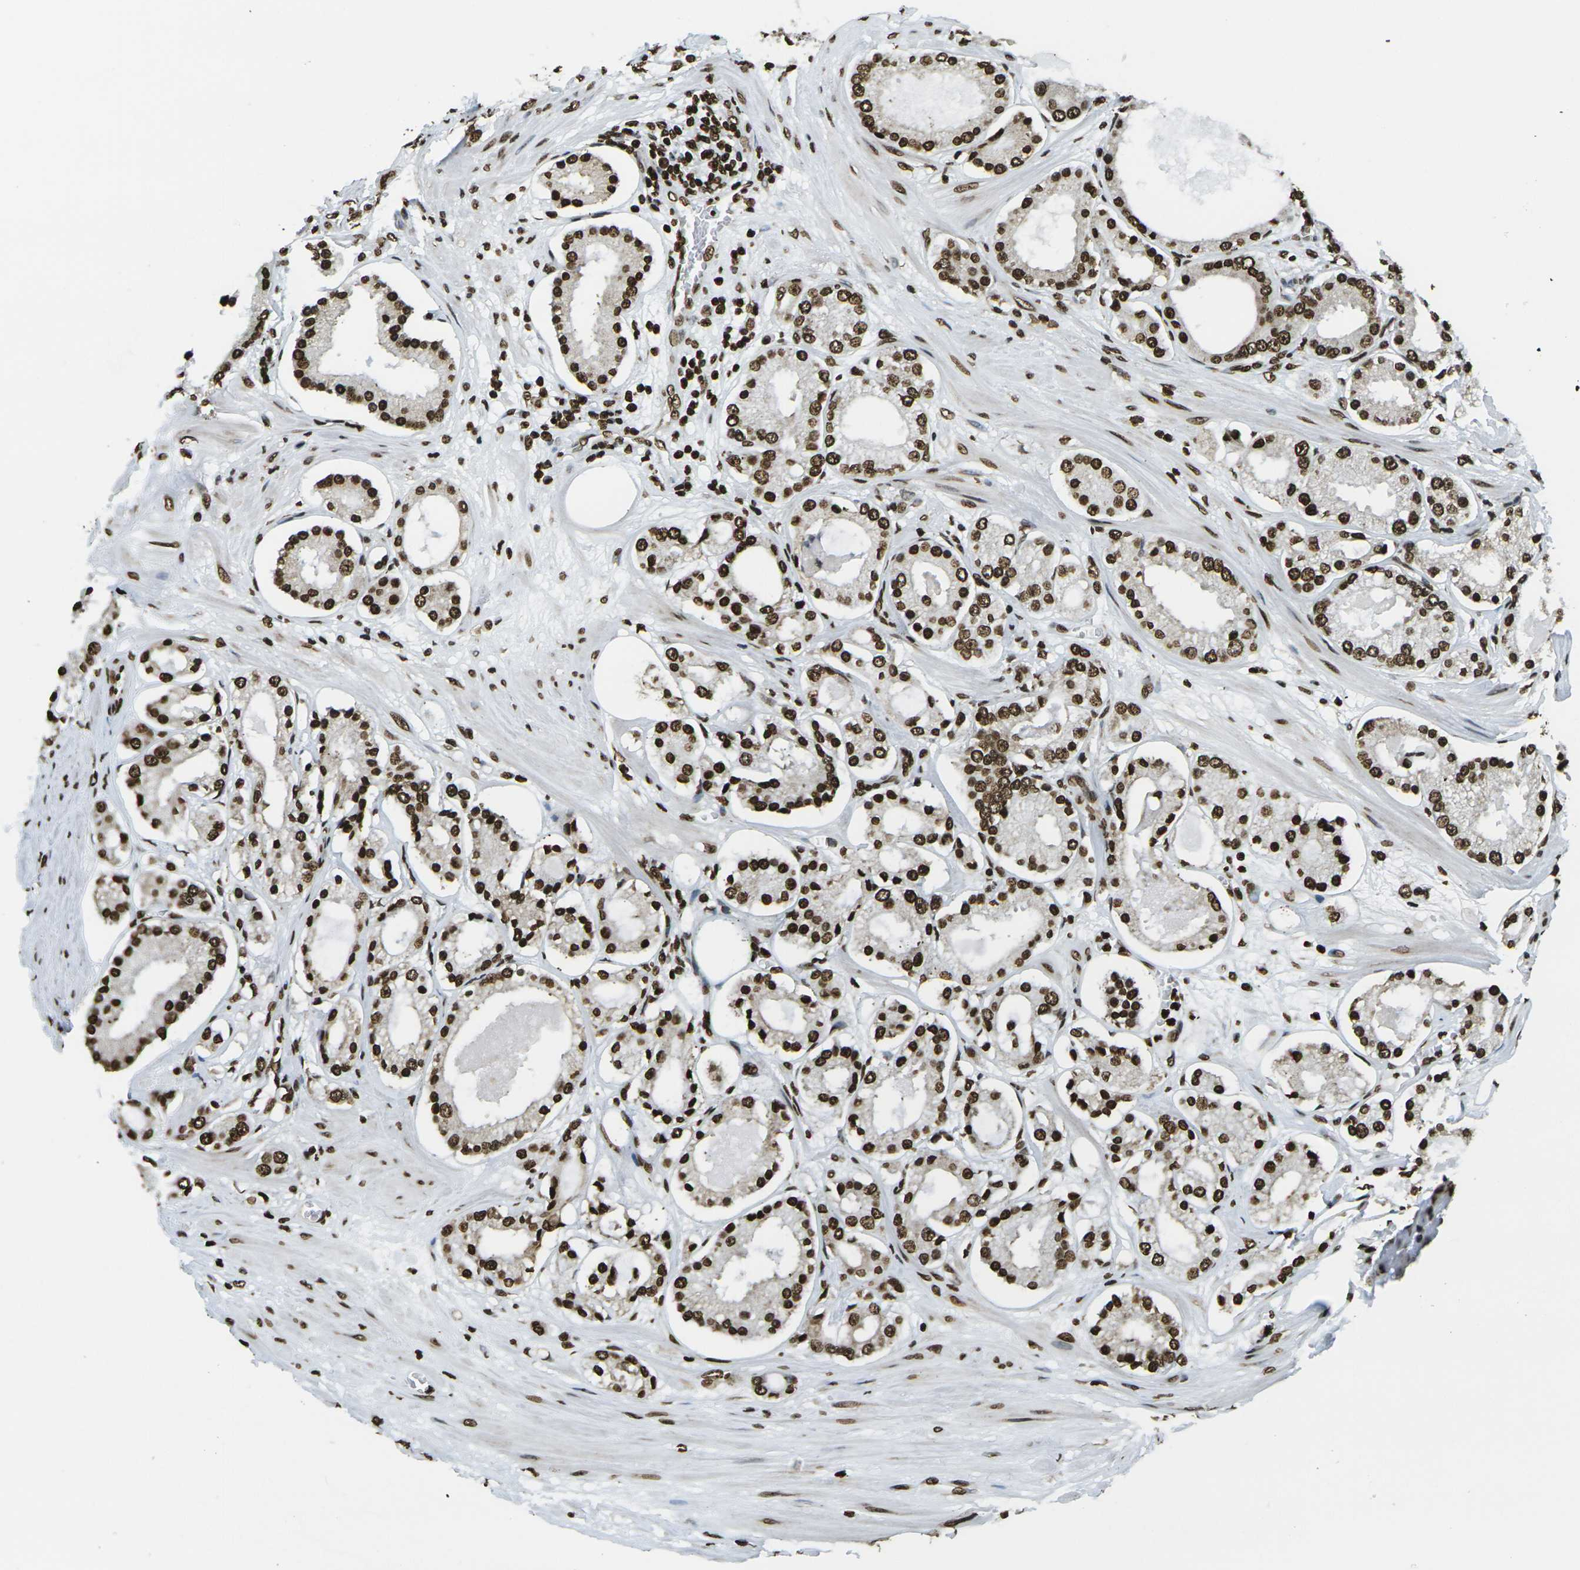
{"staining": {"intensity": "strong", "quantity": ">75%", "location": "nuclear"}, "tissue": "prostate cancer", "cell_type": "Tumor cells", "image_type": "cancer", "snomed": [{"axis": "morphology", "description": "Adenocarcinoma, High grade"}, {"axis": "topography", "description": "Prostate"}], "caption": "A histopathology image of prostate cancer (high-grade adenocarcinoma) stained for a protein exhibits strong nuclear brown staining in tumor cells.", "gene": "H1-2", "patient": {"sex": "male", "age": 66}}